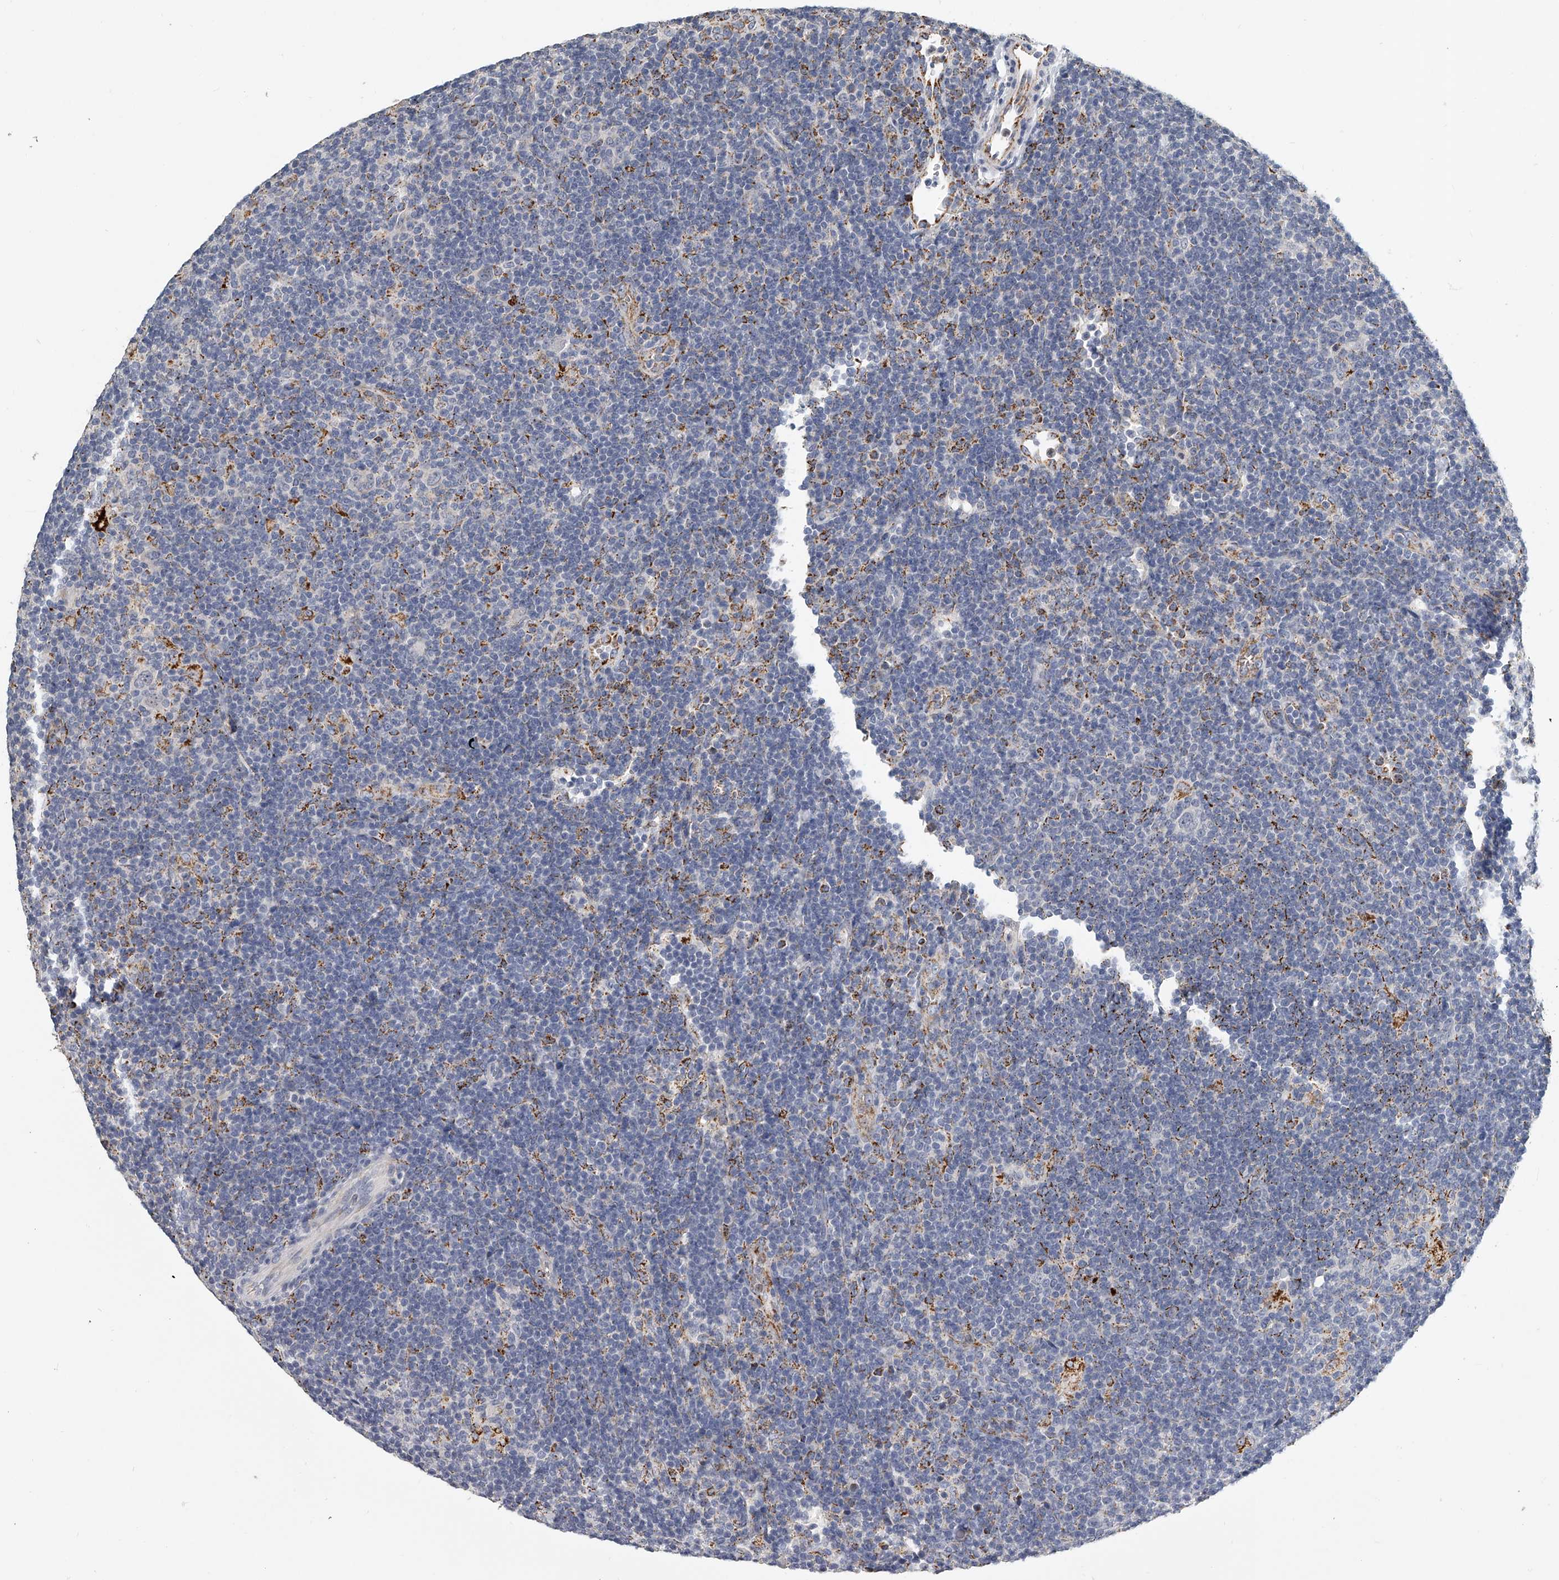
{"staining": {"intensity": "negative", "quantity": "none", "location": "none"}, "tissue": "lymphoma", "cell_type": "Tumor cells", "image_type": "cancer", "snomed": [{"axis": "morphology", "description": "Hodgkin's disease, NOS"}, {"axis": "topography", "description": "Lymph node"}], "caption": "Immunohistochemistry micrograph of lymphoma stained for a protein (brown), which exhibits no staining in tumor cells. (Brightfield microscopy of DAB immunohistochemistry (IHC) at high magnification).", "gene": "KLHL7", "patient": {"sex": "female", "age": 57}}